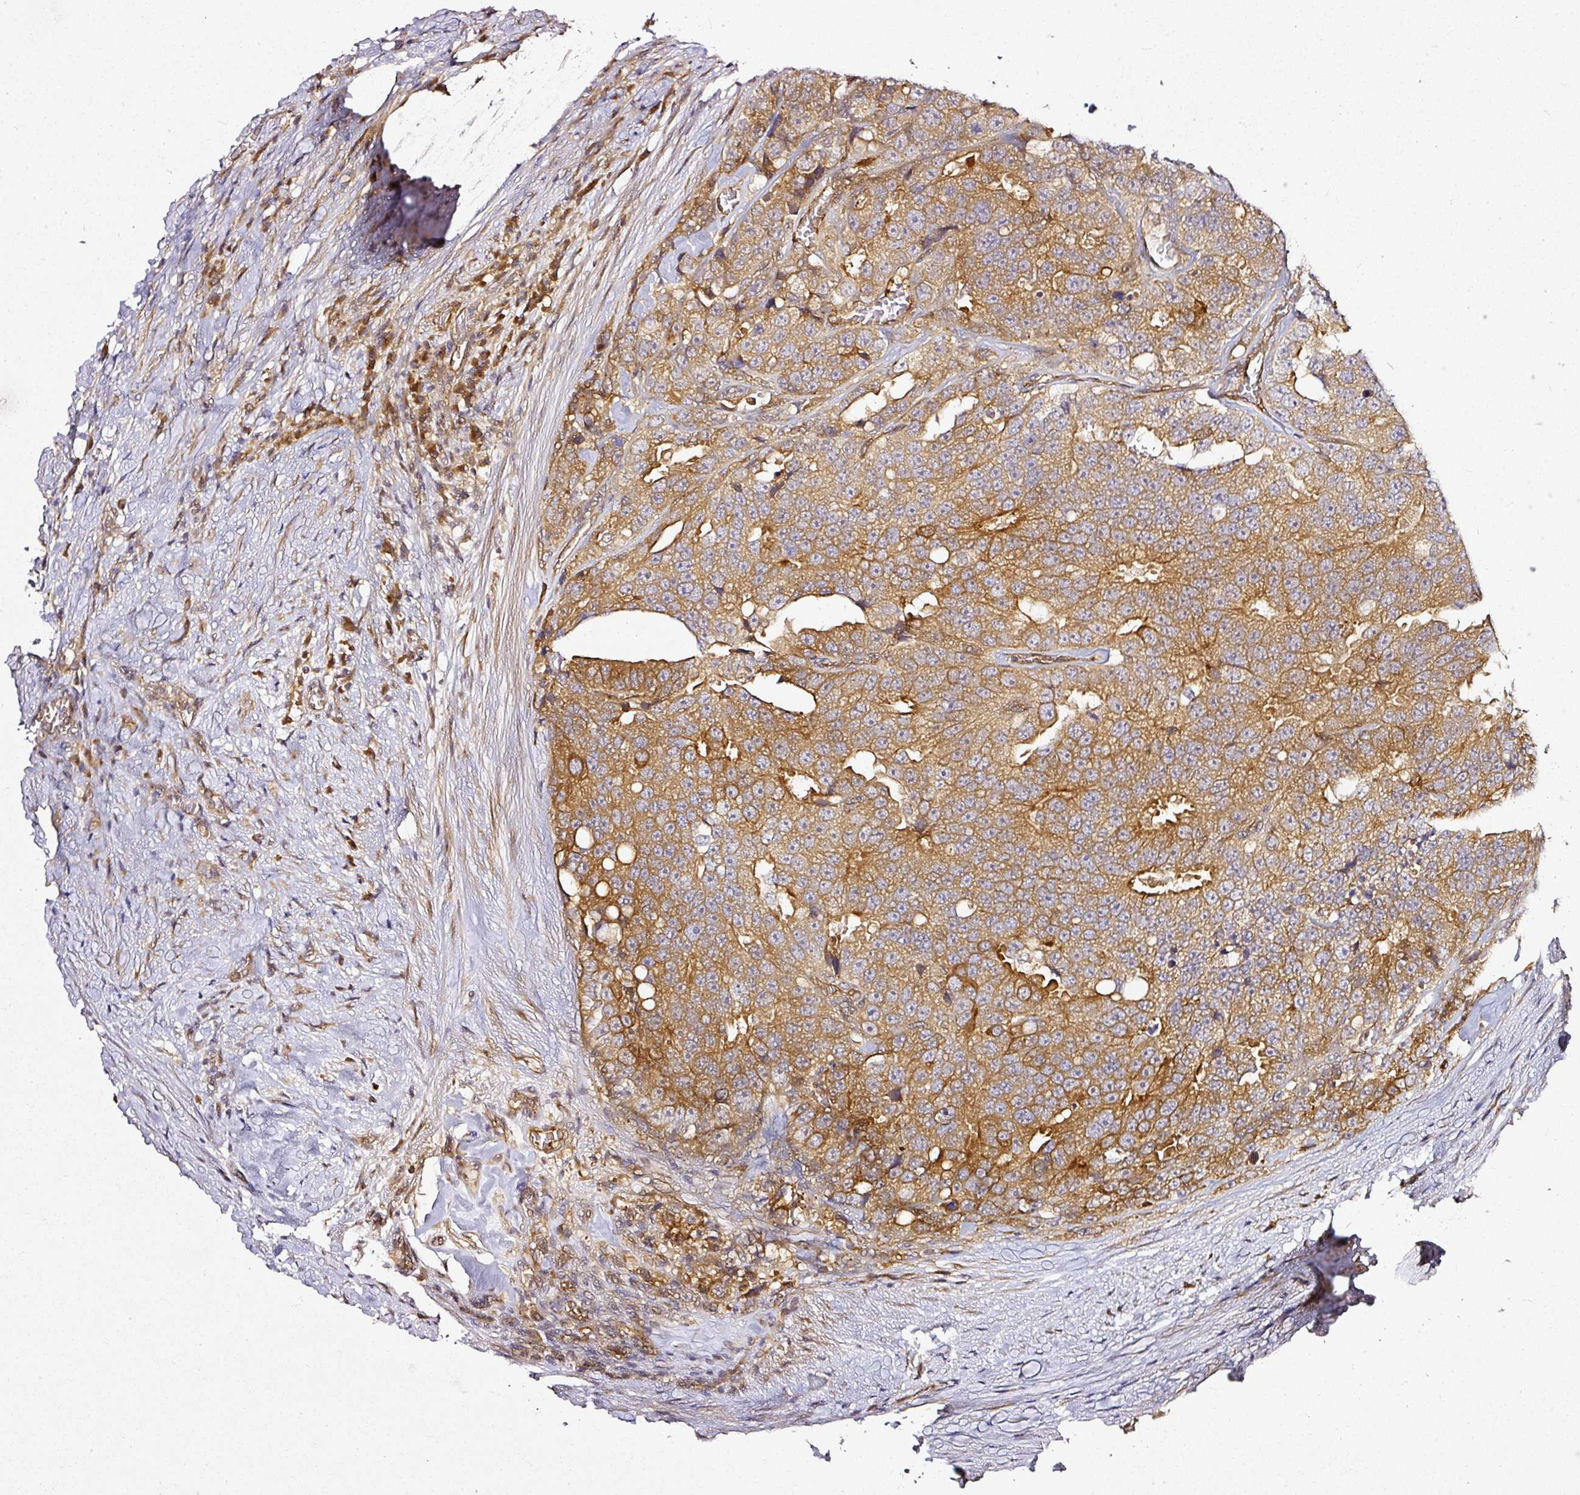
{"staining": {"intensity": "strong", "quantity": ">75%", "location": "cytoplasmic/membranous"}, "tissue": "prostate cancer", "cell_type": "Tumor cells", "image_type": "cancer", "snomed": [{"axis": "morphology", "description": "Adenocarcinoma, High grade"}, {"axis": "topography", "description": "Prostate"}], "caption": "Prostate cancer (adenocarcinoma (high-grade)) stained with a brown dye exhibits strong cytoplasmic/membranous positive staining in about >75% of tumor cells.", "gene": "MIF4GD", "patient": {"sex": "male", "age": 71}}